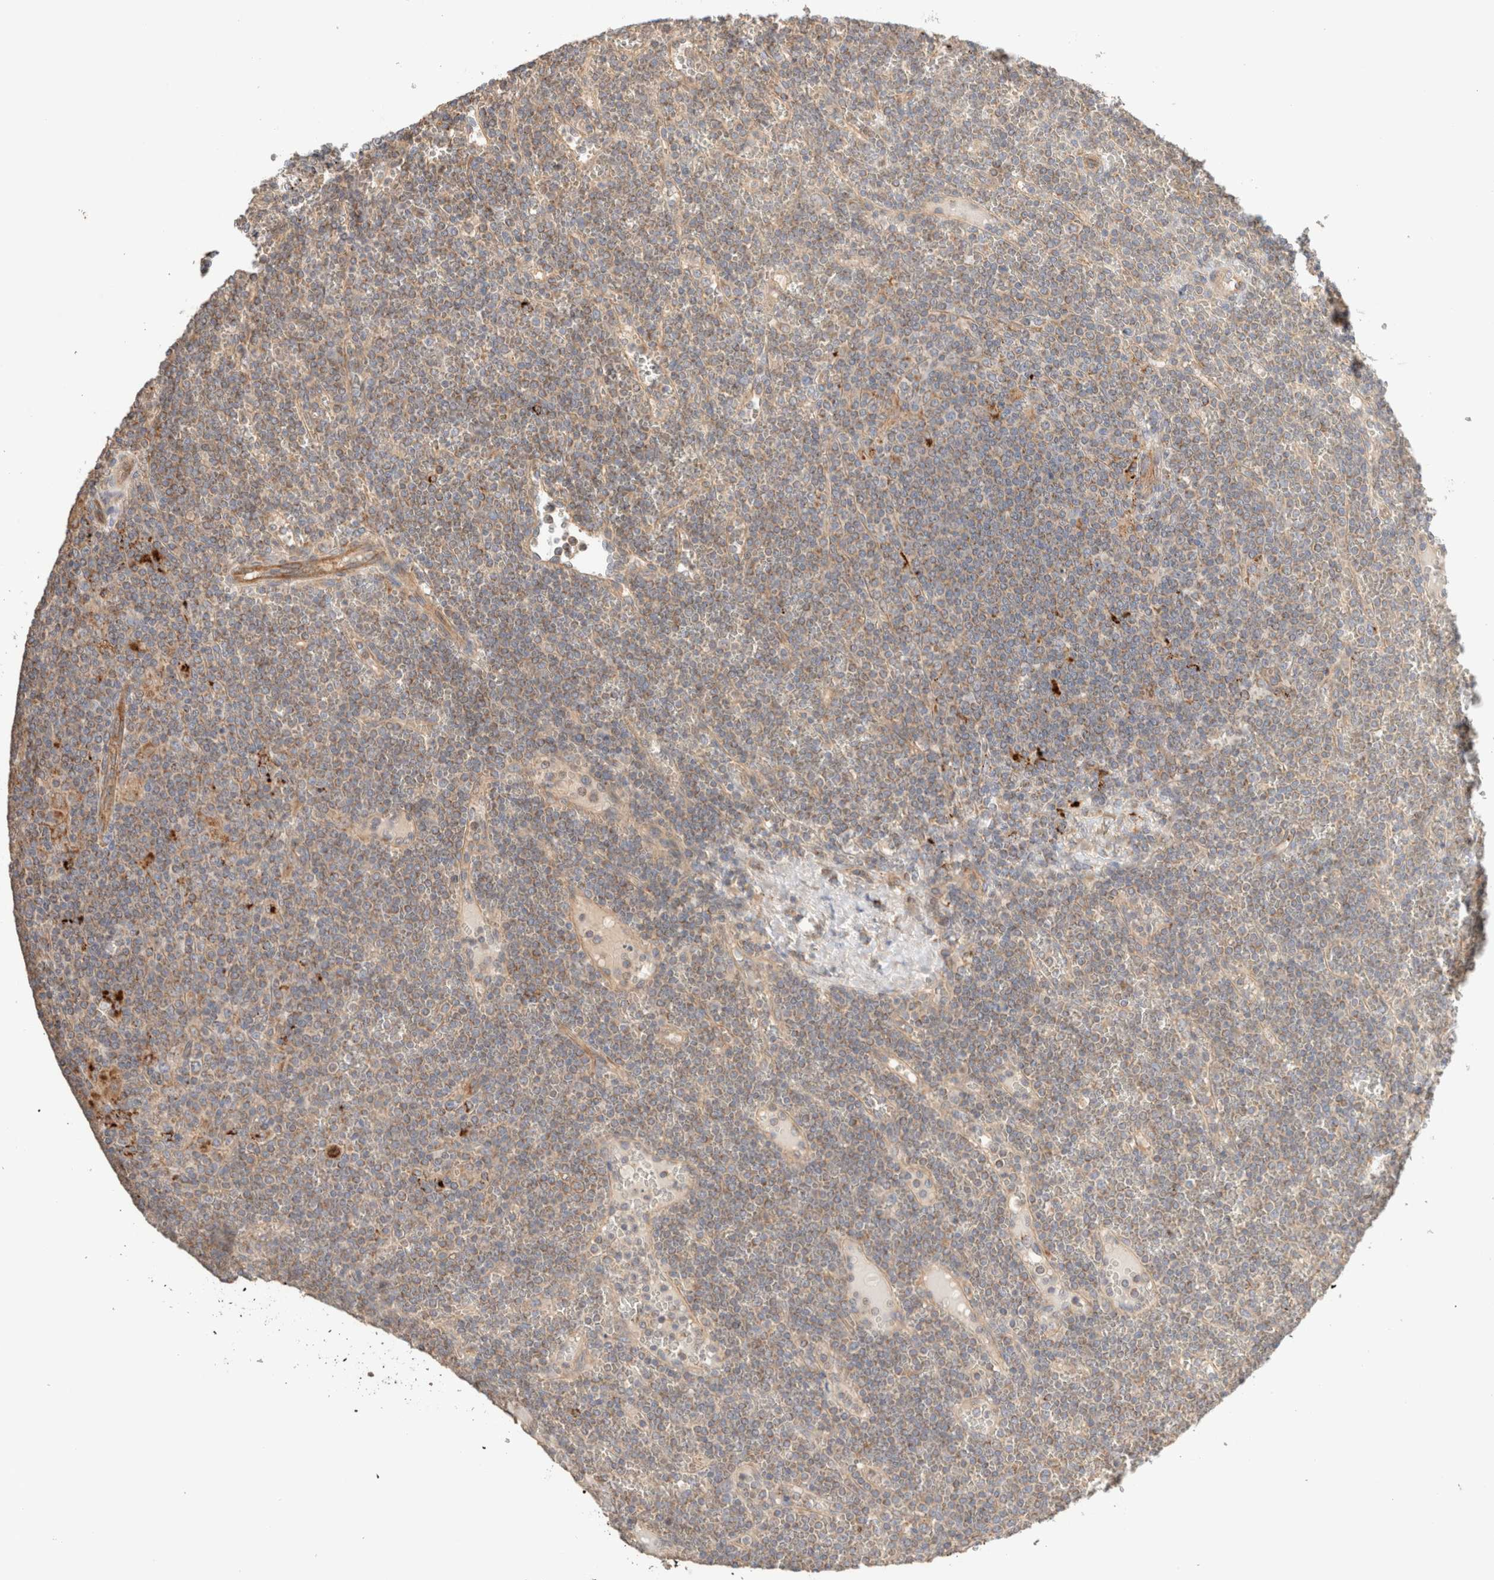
{"staining": {"intensity": "weak", "quantity": "25%-75%", "location": "cytoplasmic/membranous"}, "tissue": "lymphoma", "cell_type": "Tumor cells", "image_type": "cancer", "snomed": [{"axis": "morphology", "description": "Malignant lymphoma, non-Hodgkin's type, Low grade"}, {"axis": "topography", "description": "Spleen"}], "caption": "Brown immunohistochemical staining in human malignant lymphoma, non-Hodgkin's type (low-grade) shows weak cytoplasmic/membranous positivity in about 25%-75% of tumor cells.", "gene": "B3GNTL1", "patient": {"sex": "female", "age": 19}}